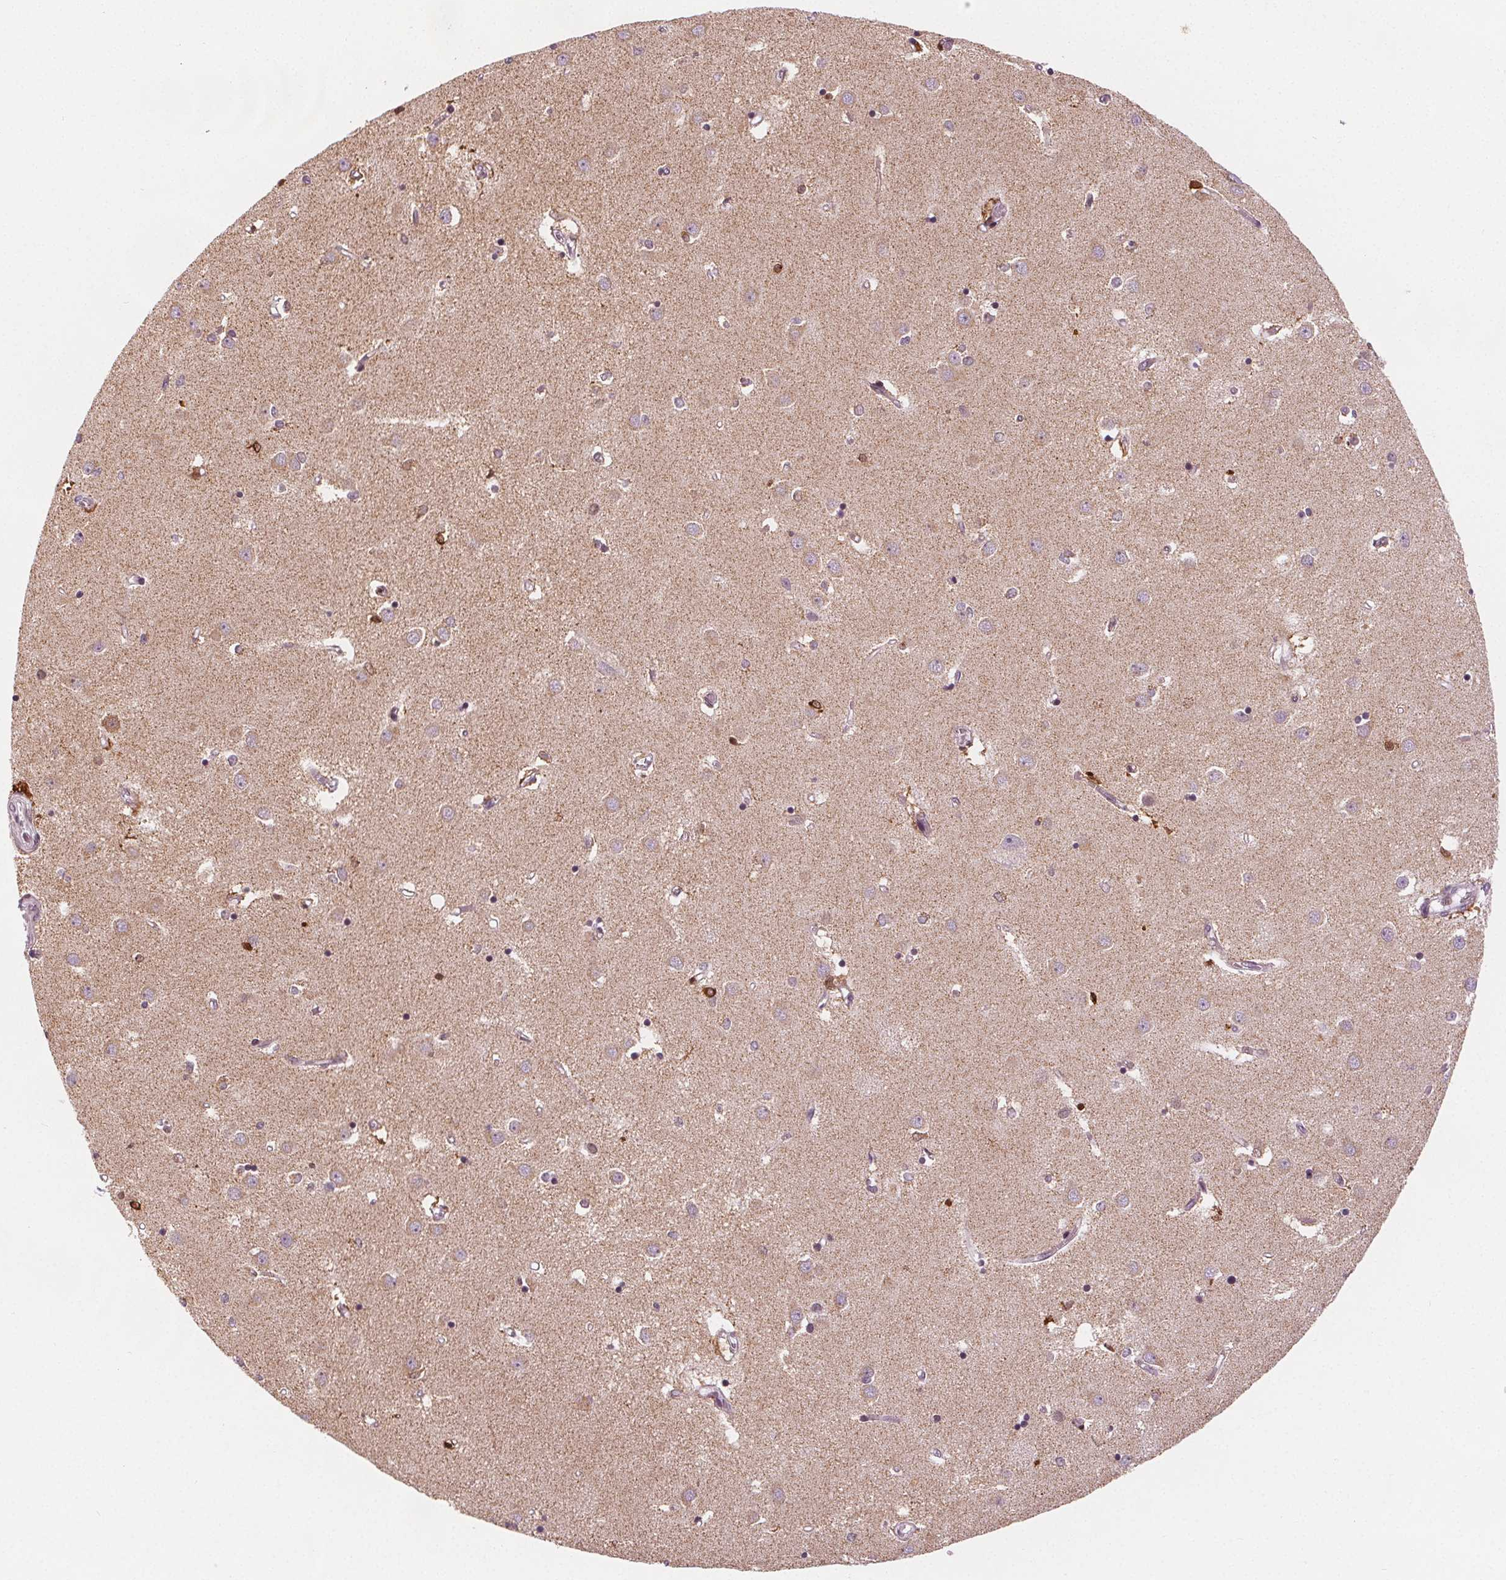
{"staining": {"intensity": "moderate", "quantity": "<25%", "location": "nuclear"}, "tissue": "caudate", "cell_type": "Glial cells", "image_type": "normal", "snomed": [{"axis": "morphology", "description": "Normal tissue, NOS"}, {"axis": "topography", "description": "Lateral ventricle wall"}], "caption": "Normal caudate displays moderate nuclear expression in about <25% of glial cells The staining was performed using DAB to visualize the protein expression in brown, while the nuclei were stained in blue with hematoxylin (Magnification: 20x)..", "gene": "DPM2", "patient": {"sex": "male", "age": 54}}